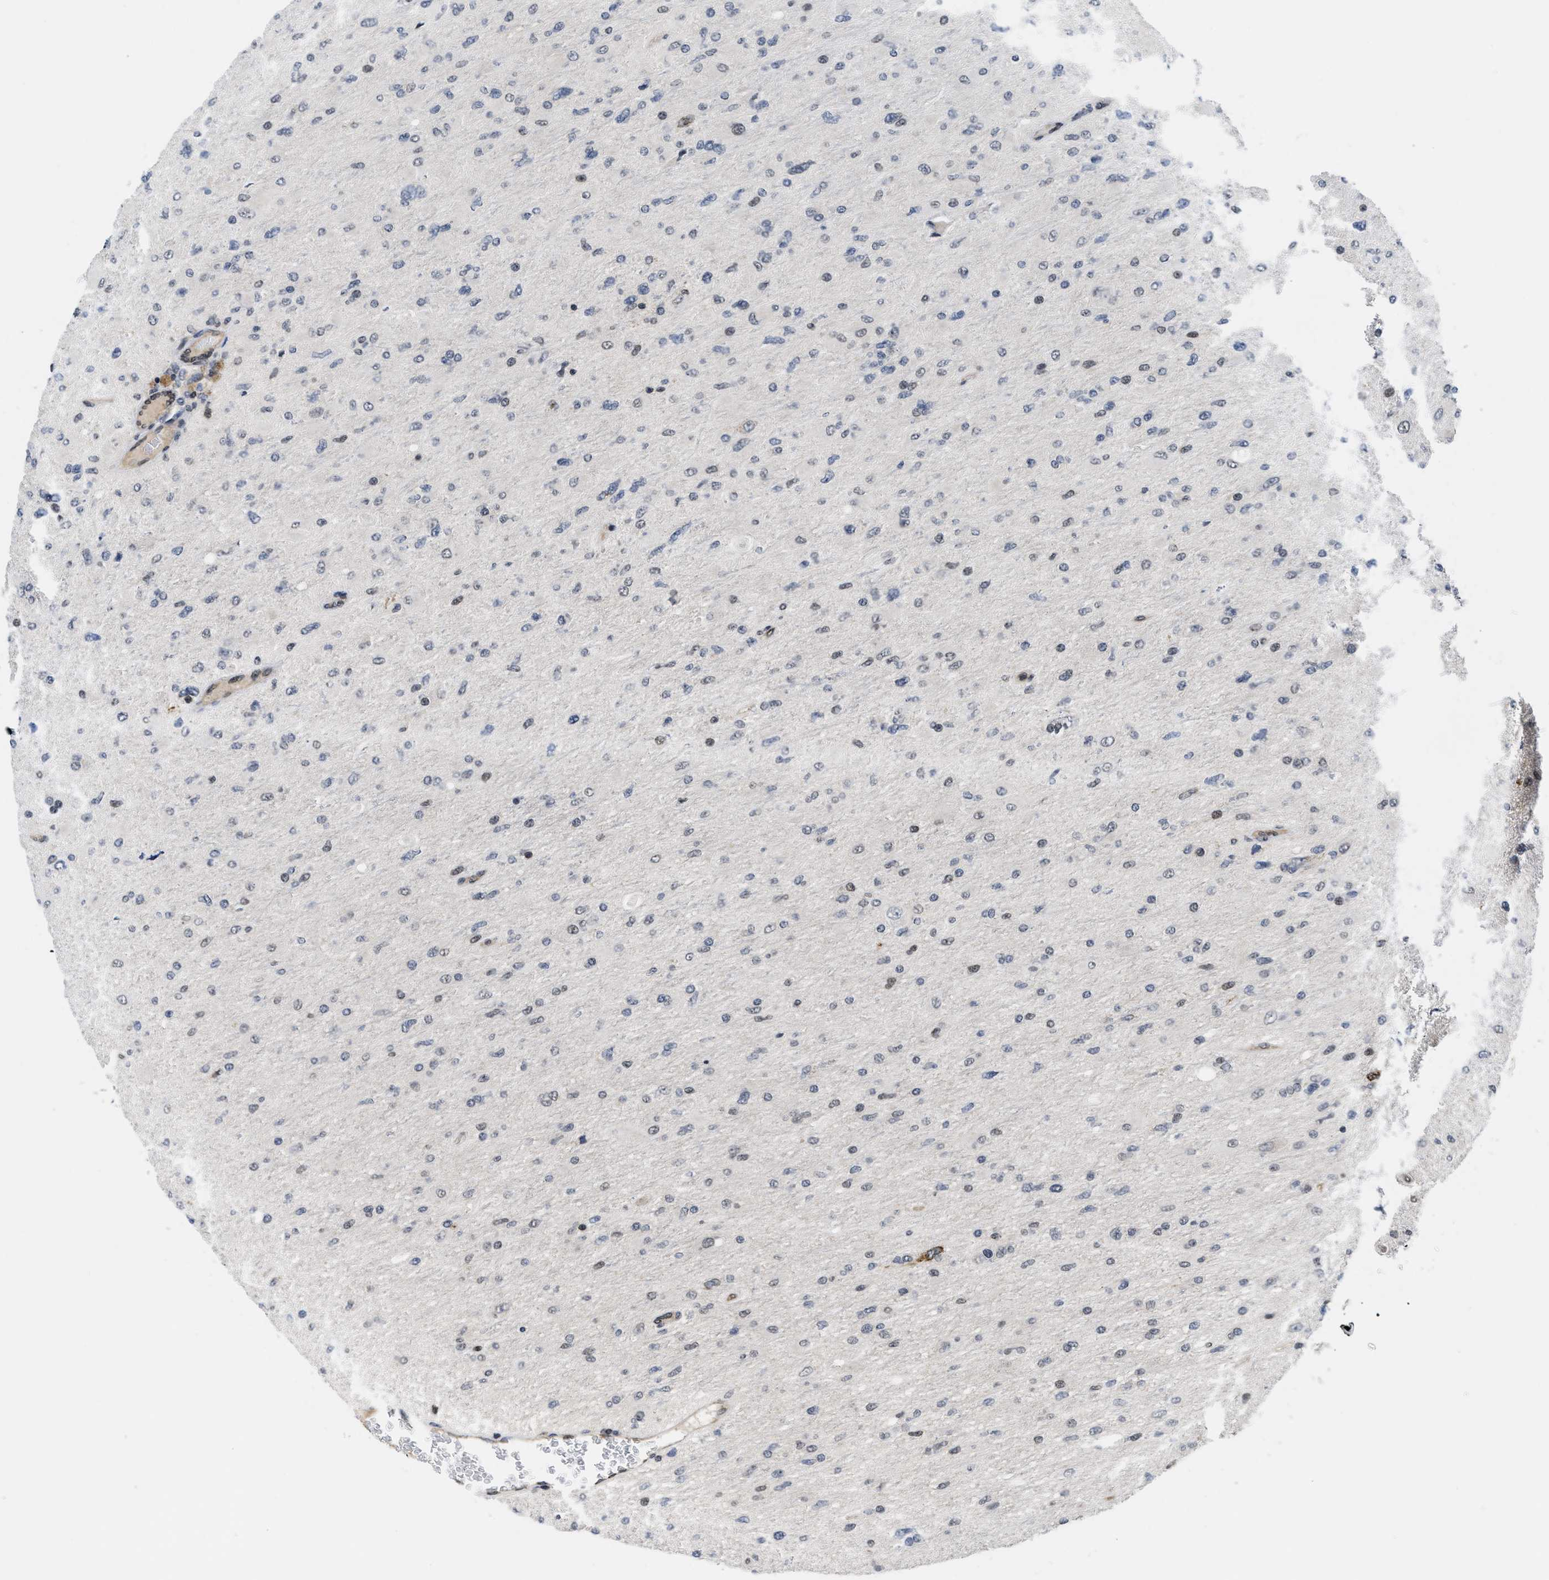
{"staining": {"intensity": "weak", "quantity": "<25%", "location": "nuclear"}, "tissue": "glioma", "cell_type": "Tumor cells", "image_type": "cancer", "snomed": [{"axis": "morphology", "description": "Glioma, malignant, High grade"}, {"axis": "topography", "description": "Cerebral cortex"}], "caption": "Human glioma stained for a protein using IHC shows no expression in tumor cells.", "gene": "HIF1A", "patient": {"sex": "female", "age": 36}}